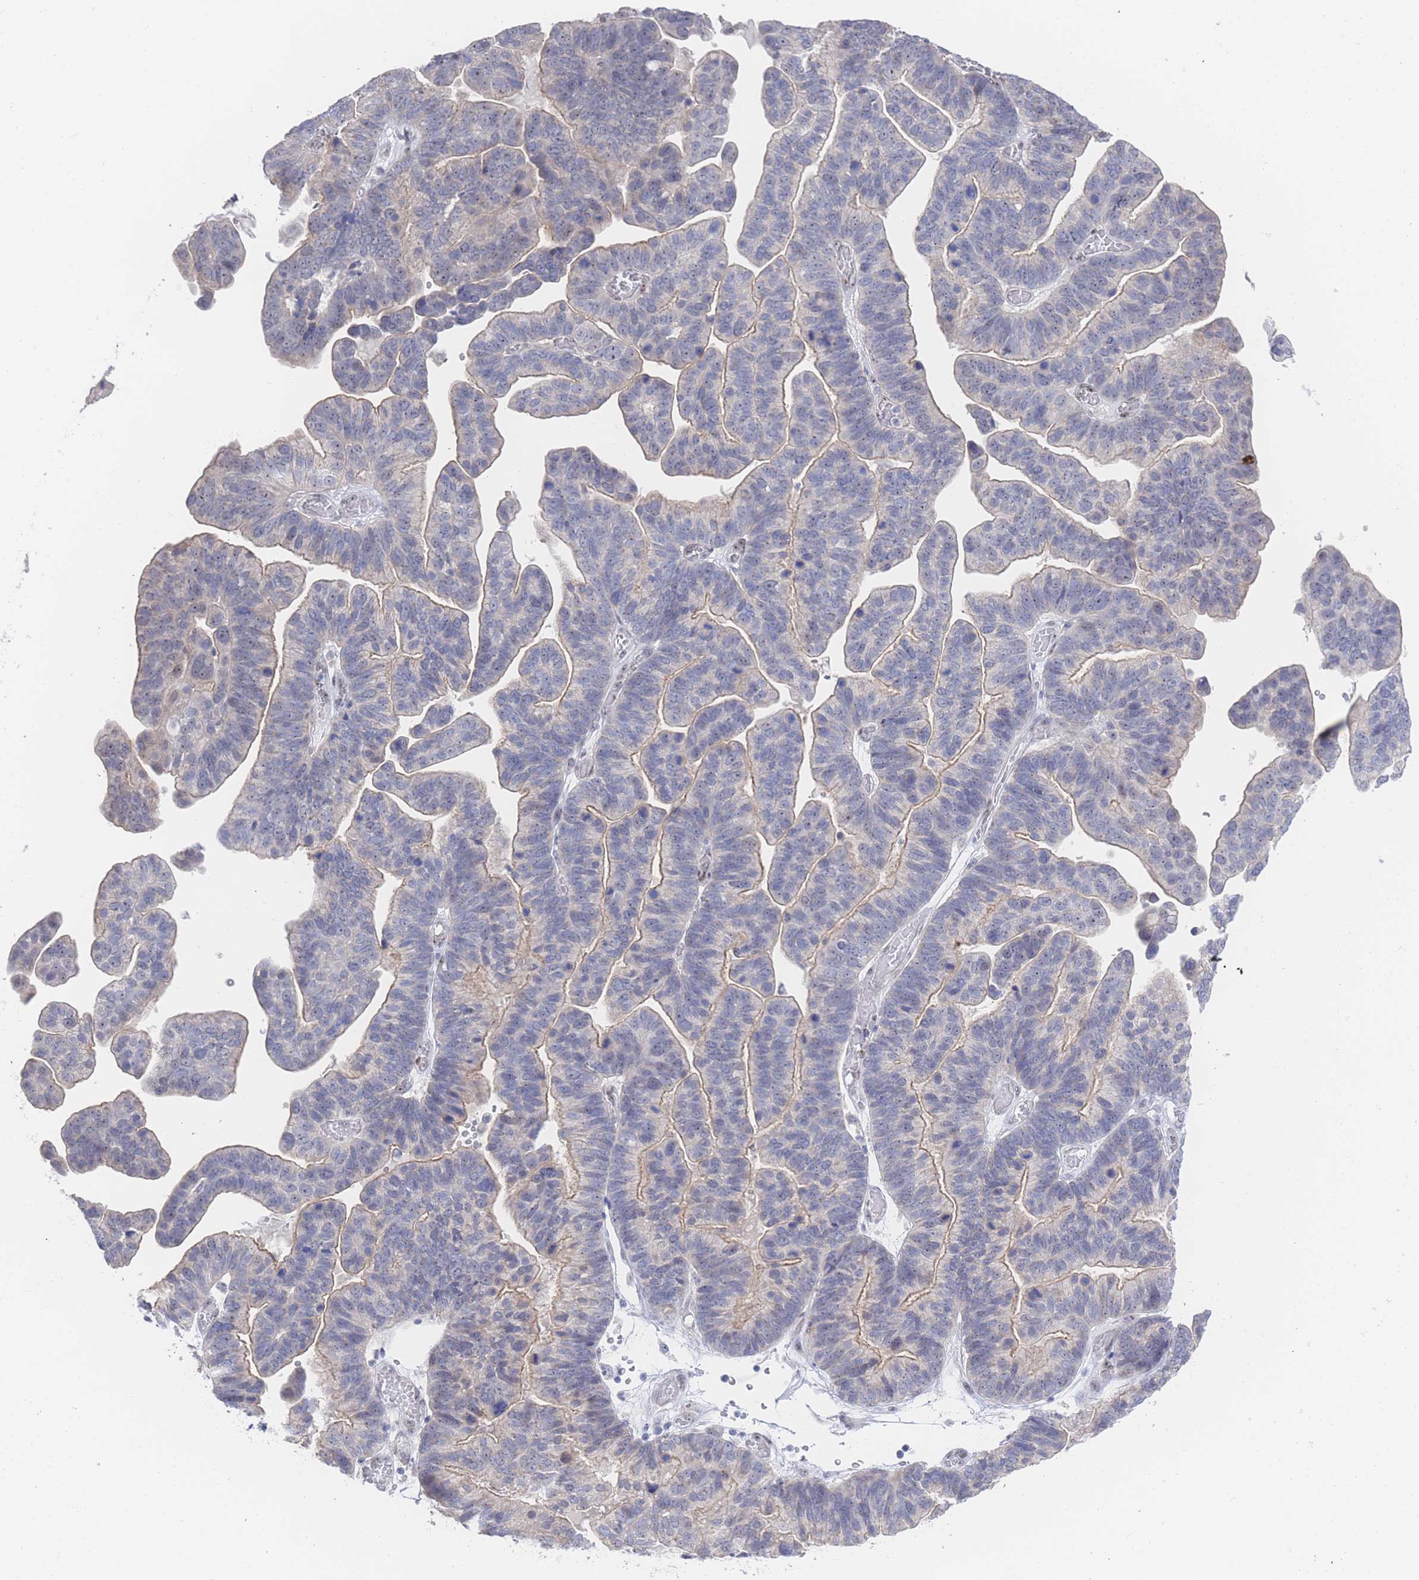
{"staining": {"intensity": "weak", "quantity": "25%-75%", "location": "cytoplasmic/membranous"}, "tissue": "ovarian cancer", "cell_type": "Tumor cells", "image_type": "cancer", "snomed": [{"axis": "morphology", "description": "Cystadenocarcinoma, serous, NOS"}, {"axis": "topography", "description": "Ovary"}], "caption": "The histopathology image exhibits a brown stain indicating the presence of a protein in the cytoplasmic/membranous of tumor cells in ovarian cancer (serous cystadenocarcinoma).", "gene": "ZNF142", "patient": {"sex": "female", "age": 56}}